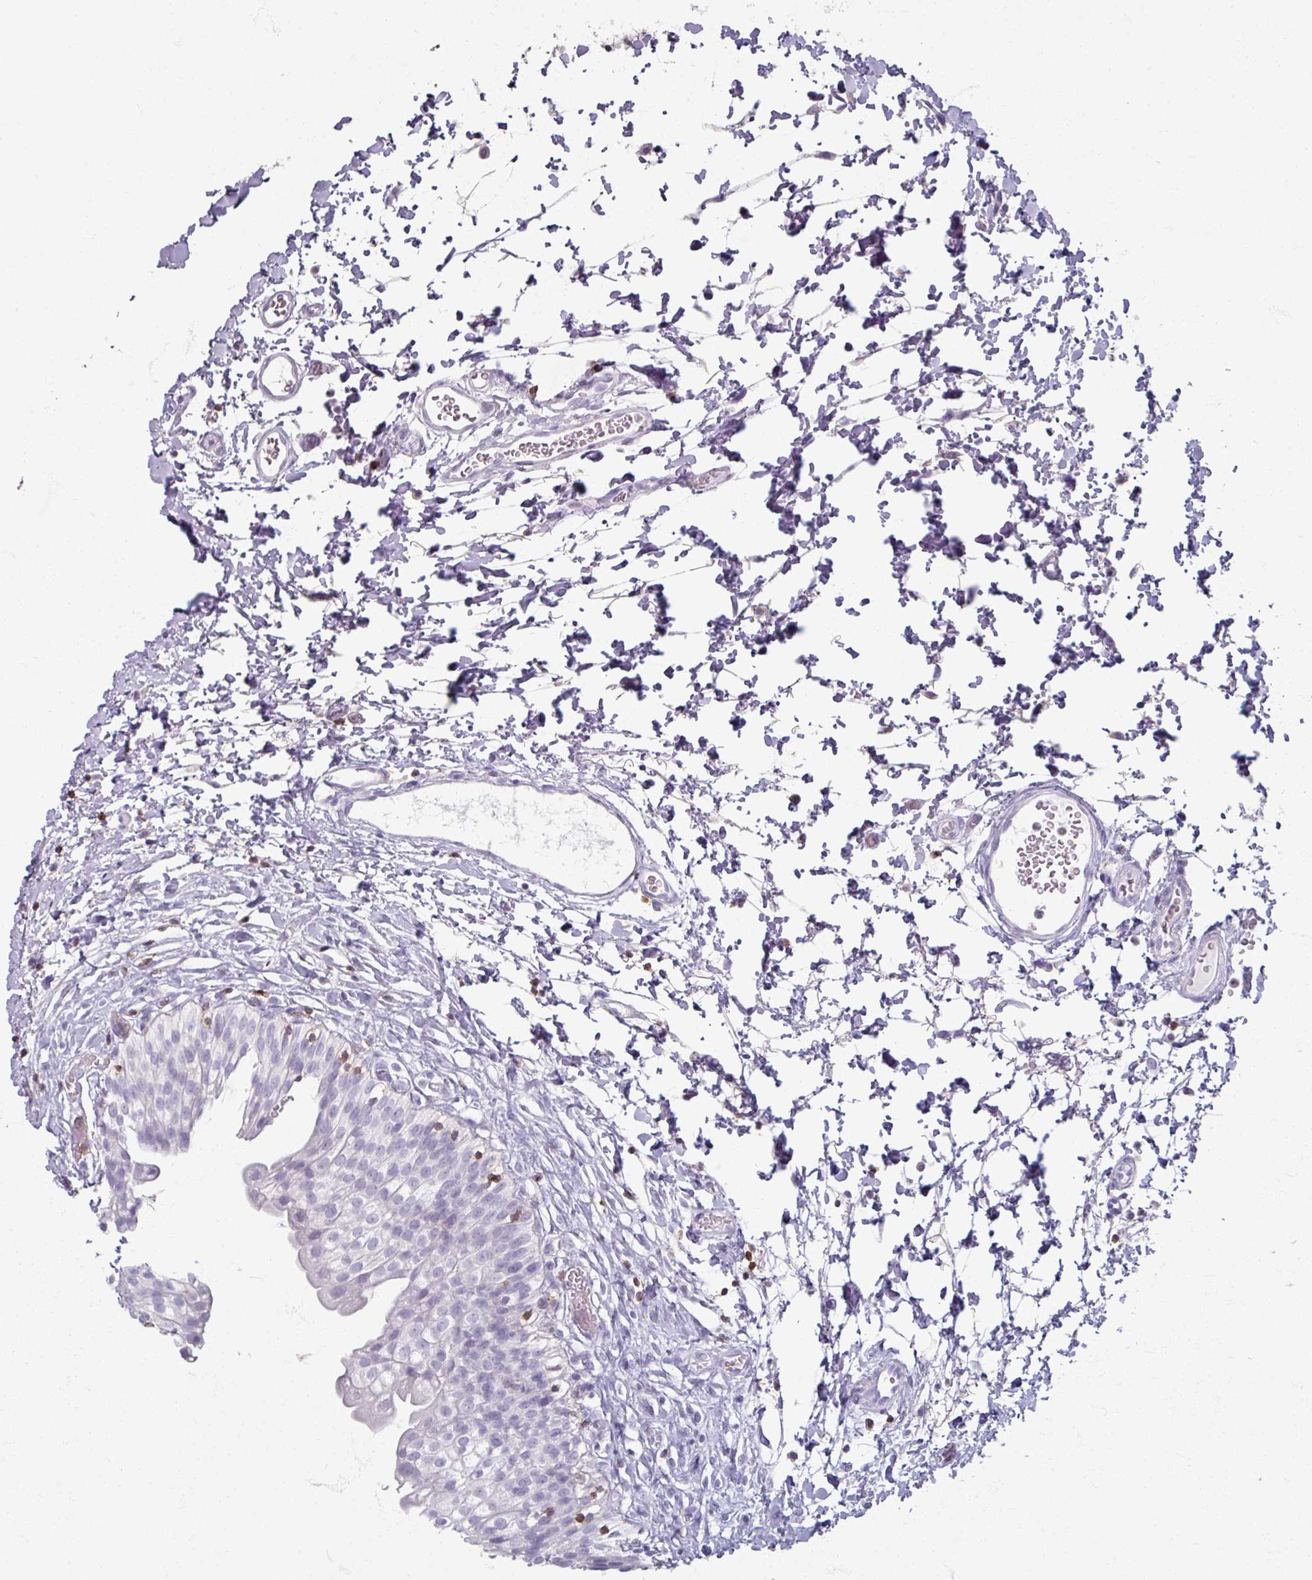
{"staining": {"intensity": "negative", "quantity": "none", "location": "none"}, "tissue": "urinary bladder", "cell_type": "Urothelial cells", "image_type": "normal", "snomed": [{"axis": "morphology", "description": "Normal tissue, NOS"}, {"axis": "topography", "description": "Urinary bladder"}], "caption": "Benign urinary bladder was stained to show a protein in brown. There is no significant staining in urothelial cells. (Brightfield microscopy of DAB (3,3'-diaminobenzidine) IHC at high magnification).", "gene": "PTPRC", "patient": {"sex": "male", "age": 51}}